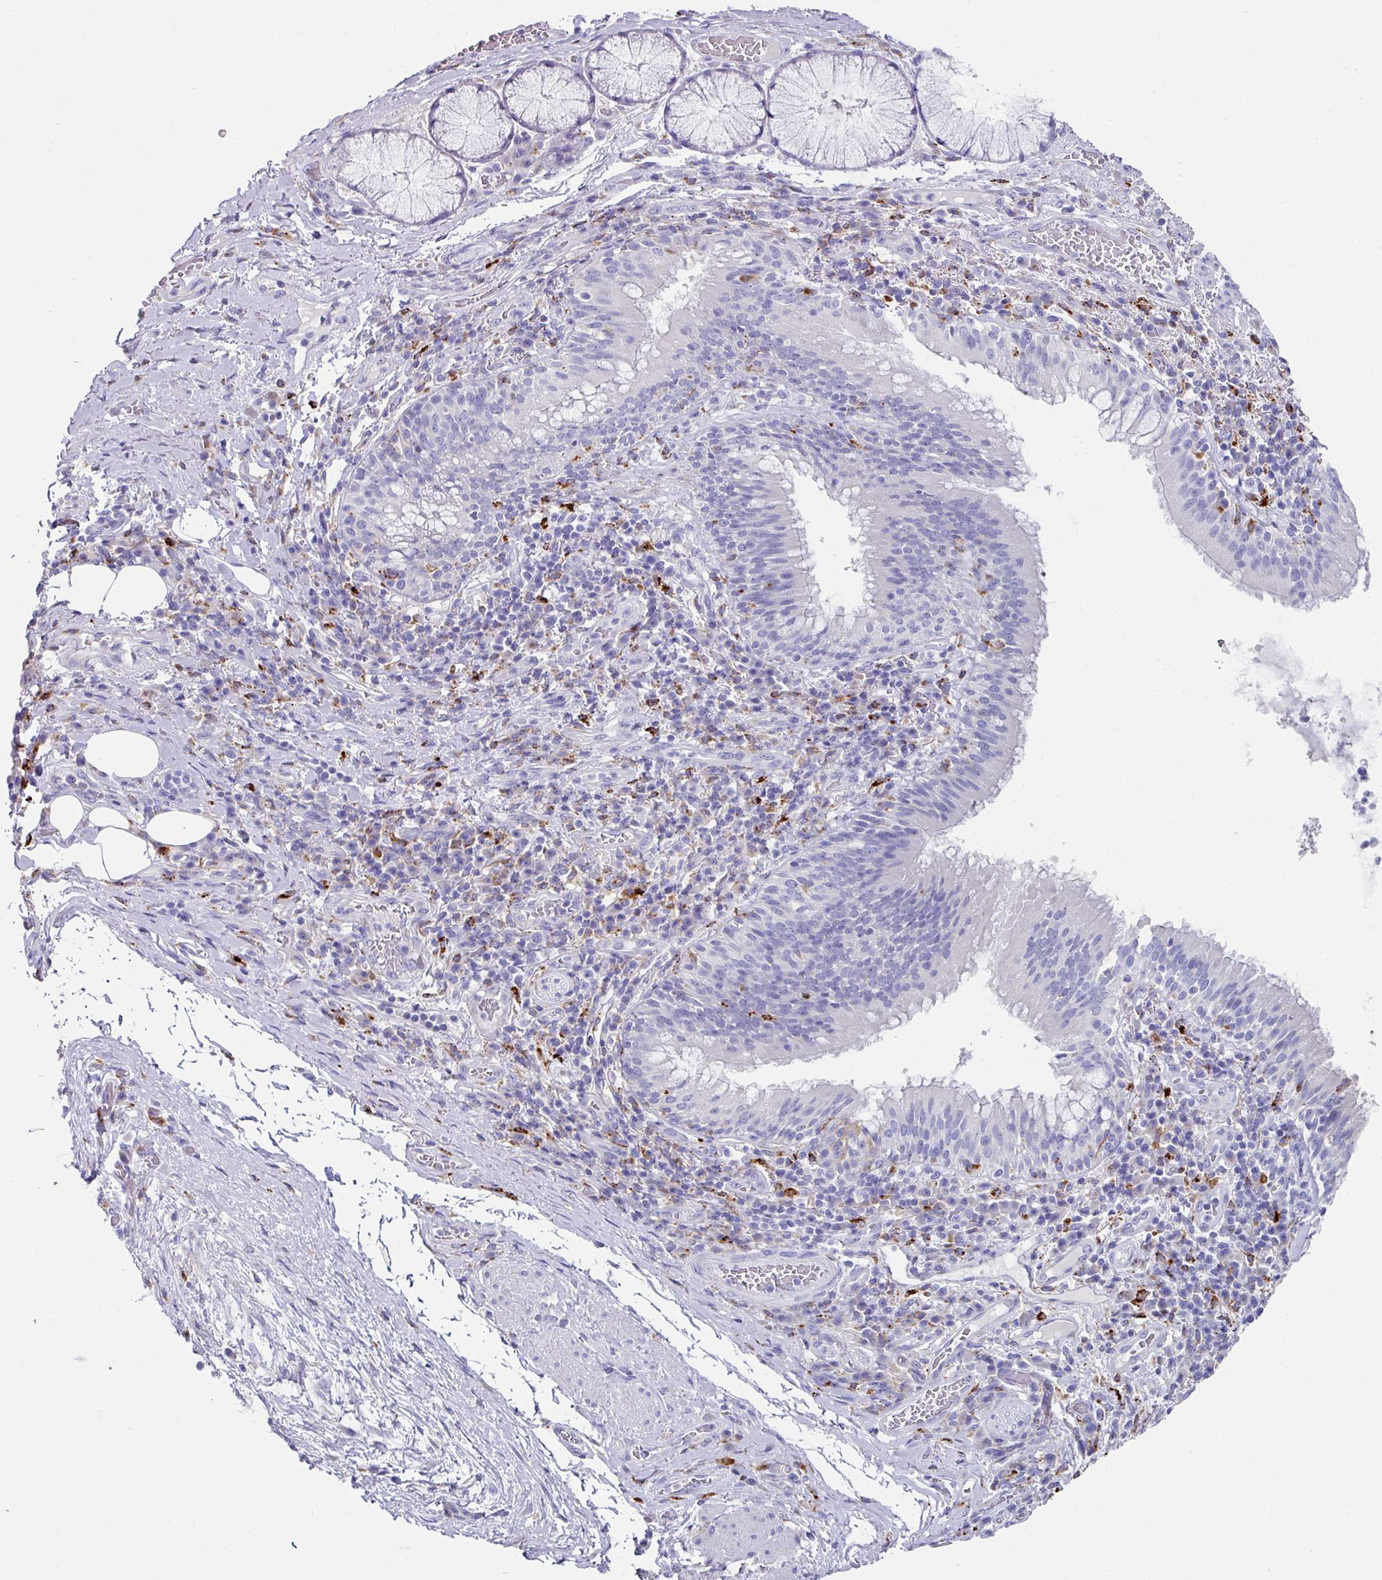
{"staining": {"intensity": "negative", "quantity": "none", "location": "none"}, "tissue": "bronchus", "cell_type": "Respiratory epithelial cells", "image_type": "normal", "snomed": [{"axis": "morphology", "description": "Normal tissue, NOS"}, {"axis": "topography", "description": "Cartilage tissue"}, {"axis": "topography", "description": "Bronchus"}], "caption": "A histopathology image of bronchus stained for a protein shows no brown staining in respiratory epithelial cells. (Stains: DAB immunohistochemistry with hematoxylin counter stain, Microscopy: brightfield microscopy at high magnification).", "gene": "CPVL", "patient": {"sex": "male", "age": 56}}